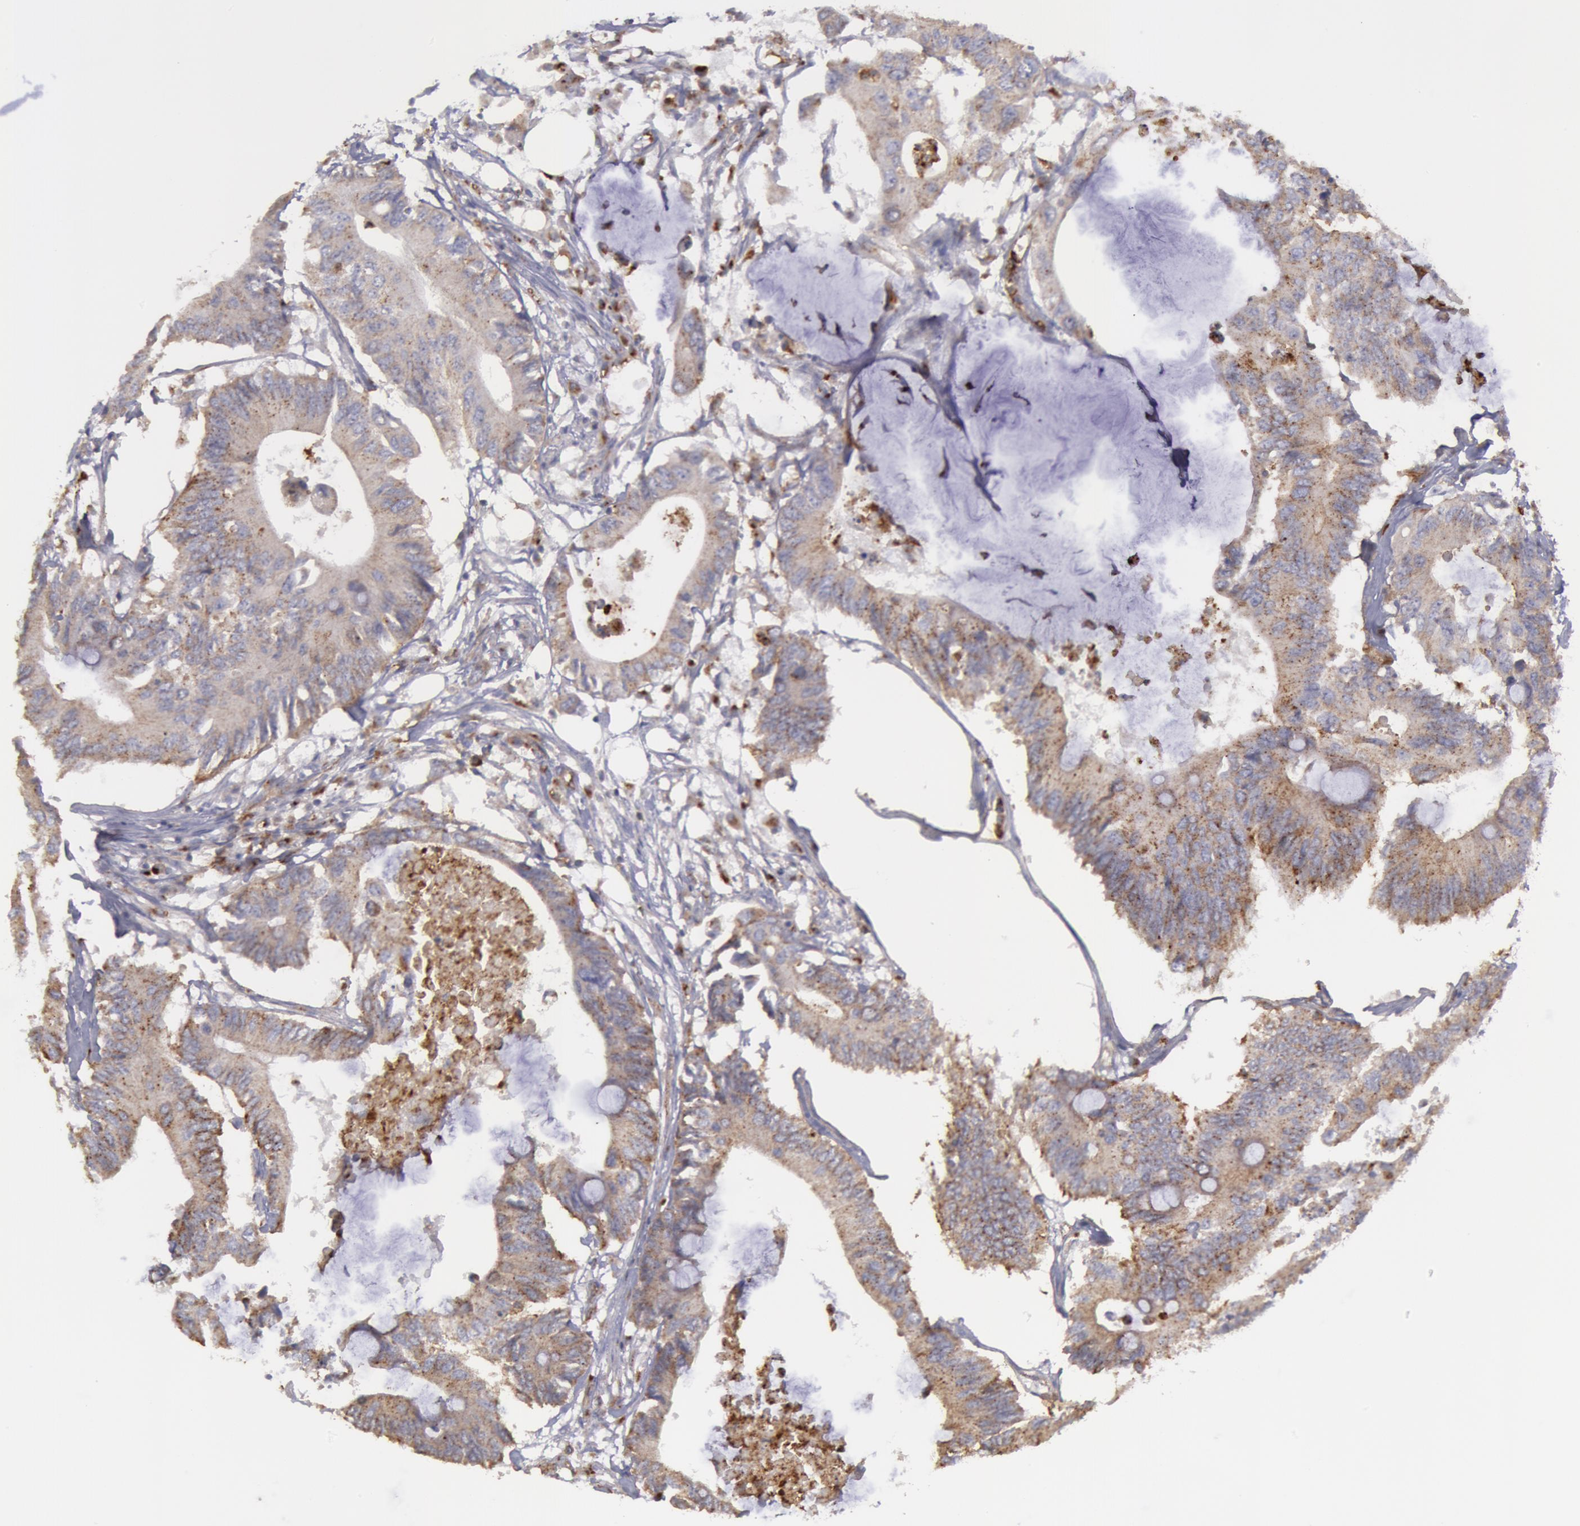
{"staining": {"intensity": "weak", "quantity": ">75%", "location": "cytoplasmic/membranous"}, "tissue": "colorectal cancer", "cell_type": "Tumor cells", "image_type": "cancer", "snomed": [{"axis": "morphology", "description": "Adenocarcinoma, NOS"}, {"axis": "topography", "description": "Colon"}], "caption": "The image exhibits immunohistochemical staining of colorectal cancer (adenocarcinoma). There is weak cytoplasmic/membranous staining is present in approximately >75% of tumor cells.", "gene": "FLOT2", "patient": {"sex": "male", "age": 71}}